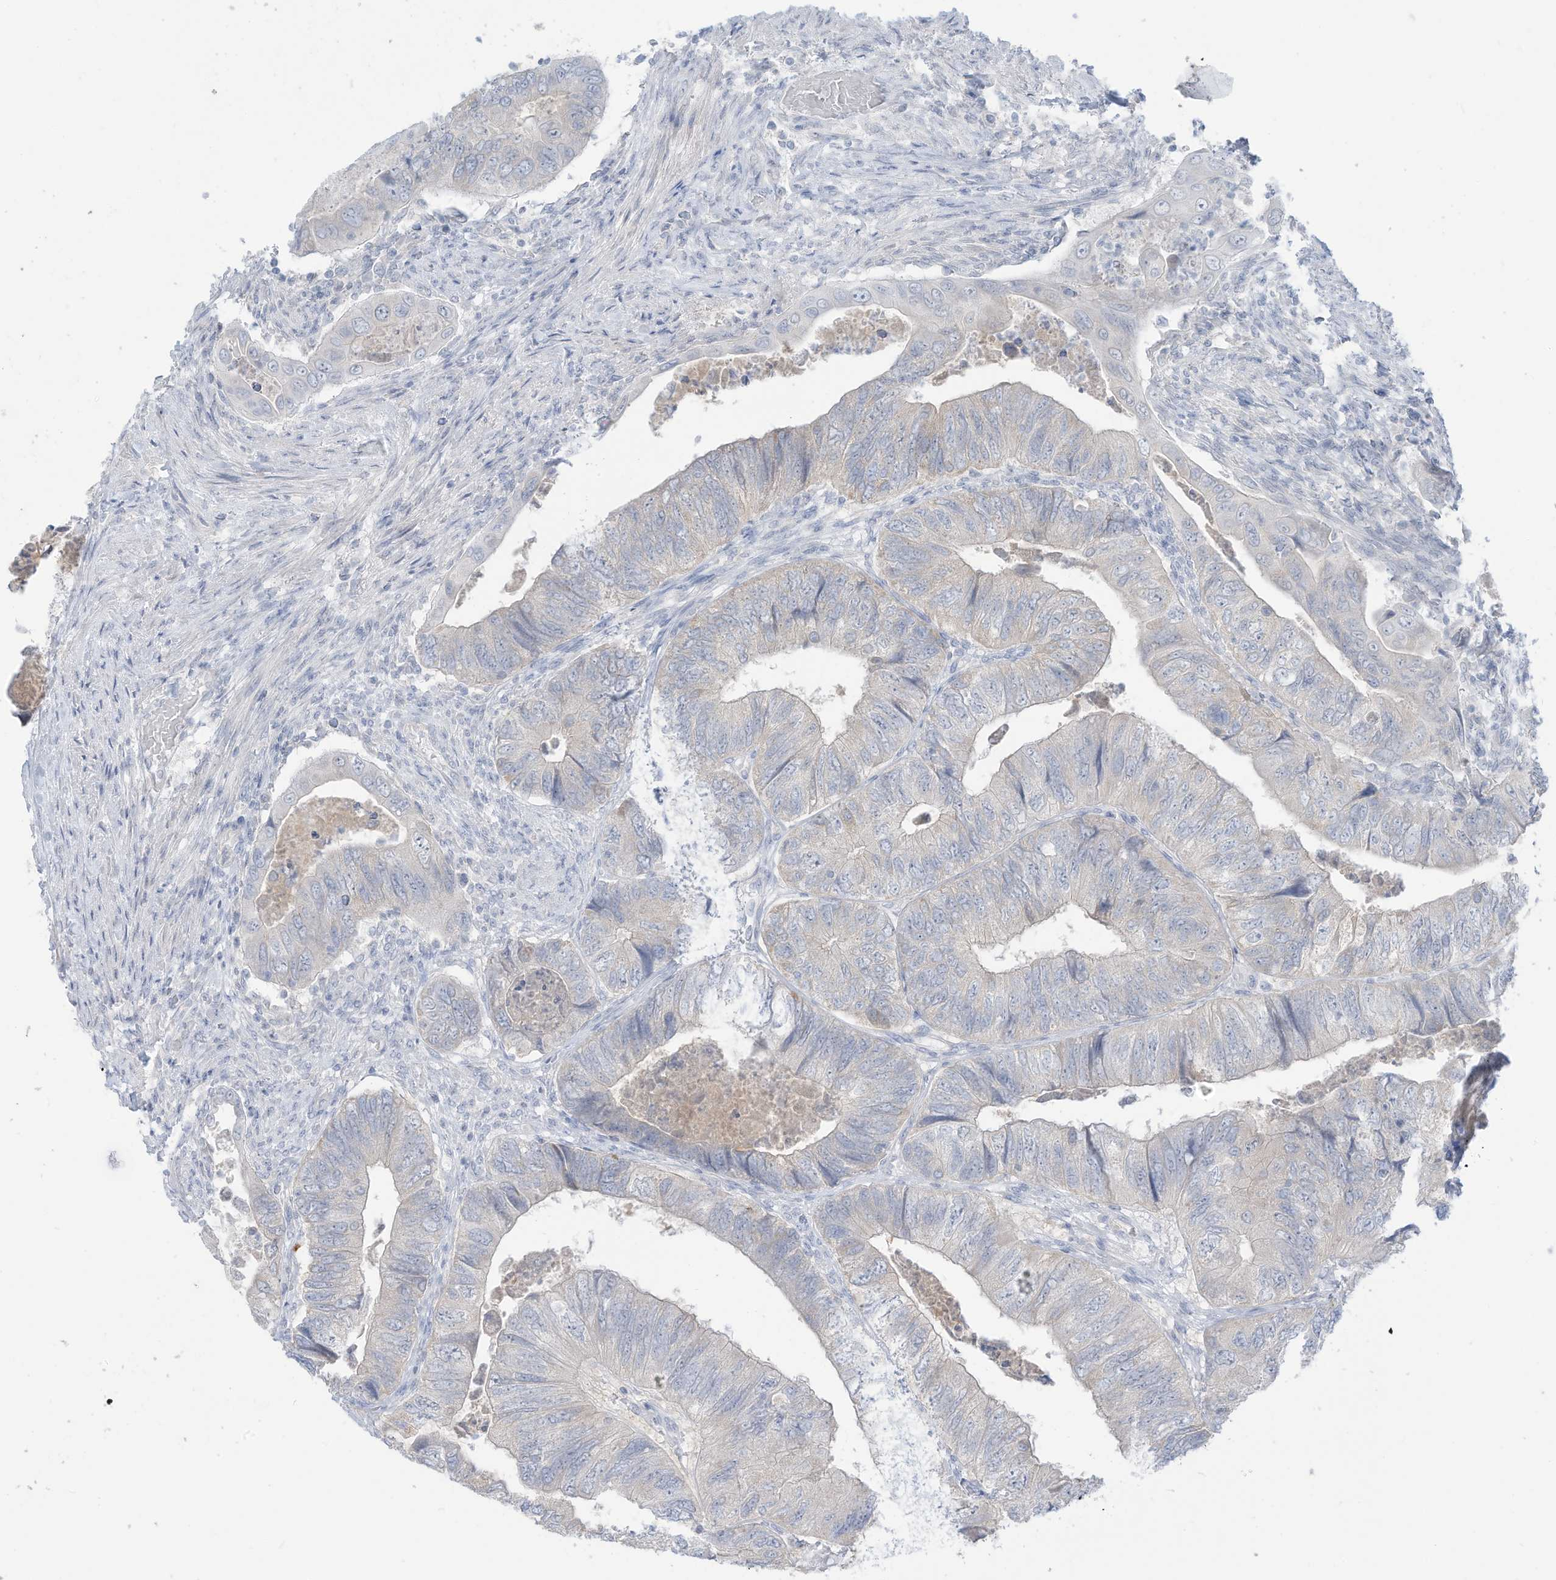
{"staining": {"intensity": "negative", "quantity": "none", "location": "none"}, "tissue": "colorectal cancer", "cell_type": "Tumor cells", "image_type": "cancer", "snomed": [{"axis": "morphology", "description": "Adenocarcinoma, NOS"}, {"axis": "topography", "description": "Rectum"}], "caption": "Human adenocarcinoma (colorectal) stained for a protein using immunohistochemistry shows no expression in tumor cells.", "gene": "OGT", "patient": {"sex": "male", "age": 63}}